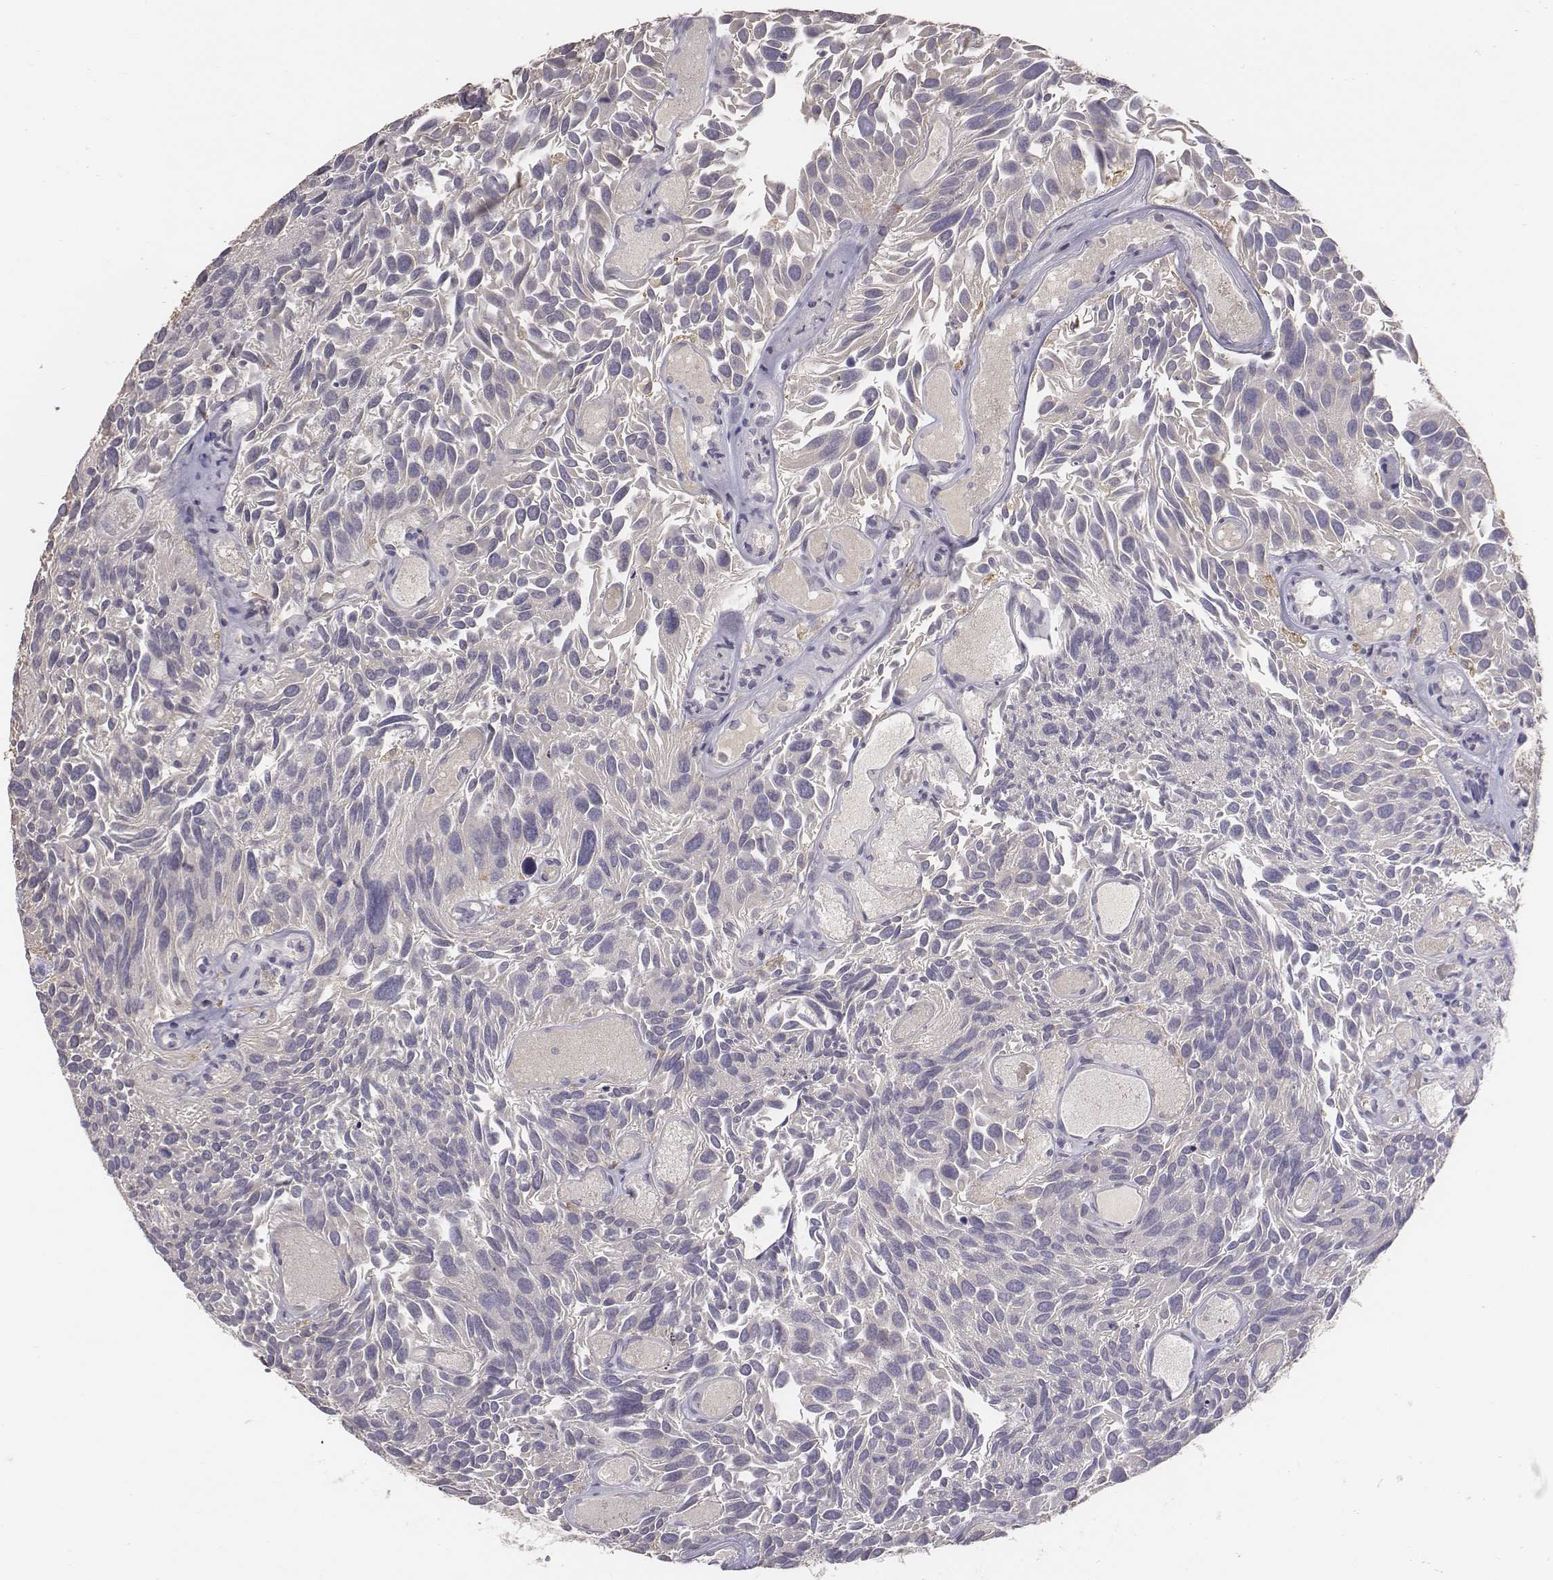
{"staining": {"intensity": "weak", "quantity": "<25%", "location": "cytoplasmic/membranous"}, "tissue": "urothelial cancer", "cell_type": "Tumor cells", "image_type": "cancer", "snomed": [{"axis": "morphology", "description": "Urothelial carcinoma, Low grade"}, {"axis": "topography", "description": "Urinary bladder"}], "caption": "A histopathology image of low-grade urothelial carcinoma stained for a protein shows no brown staining in tumor cells. Brightfield microscopy of immunohistochemistry (IHC) stained with DAB (brown) and hematoxylin (blue), captured at high magnification.", "gene": "AP1B1", "patient": {"sex": "female", "age": 69}}